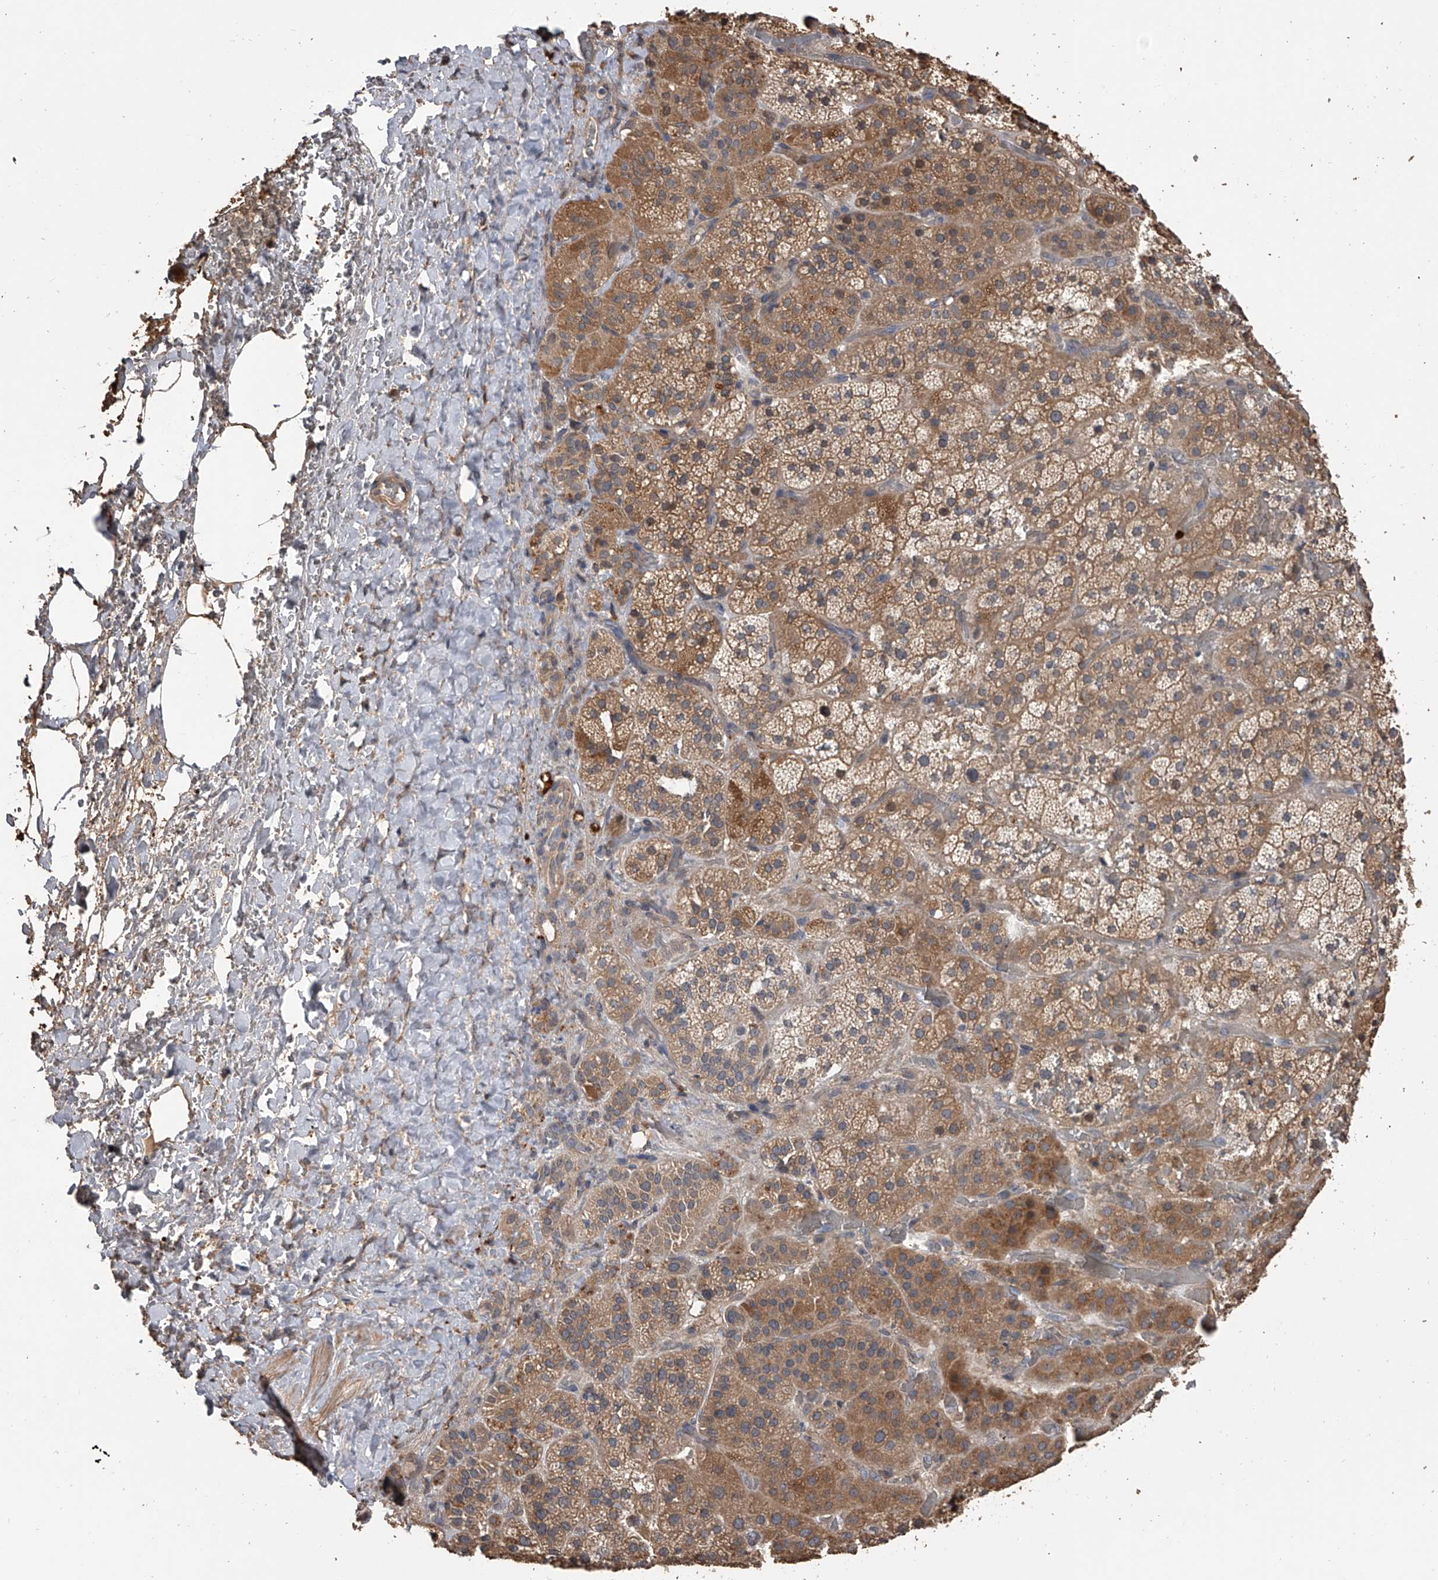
{"staining": {"intensity": "moderate", "quantity": ">75%", "location": "cytoplasmic/membranous"}, "tissue": "adrenal gland", "cell_type": "Glandular cells", "image_type": "normal", "snomed": [{"axis": "morphology", "description": "Normal tissue, NOS"}, {"axis": "topography", "description": "Adrenal gland"}], "caption": "Immunohistochemistry of normal adrenal gland displays medium levels of moderate cytoplasmic/membranous expression in about >75% of glandular cells. The staining is performed using DAB (3,3'-diaminobenzidine) brown chromogen to label protein expression. The nuclei are counter-stained blue using hematoxylin.", "gene": "DOCK9", "patient": {"sex": "male", "age": 57}}